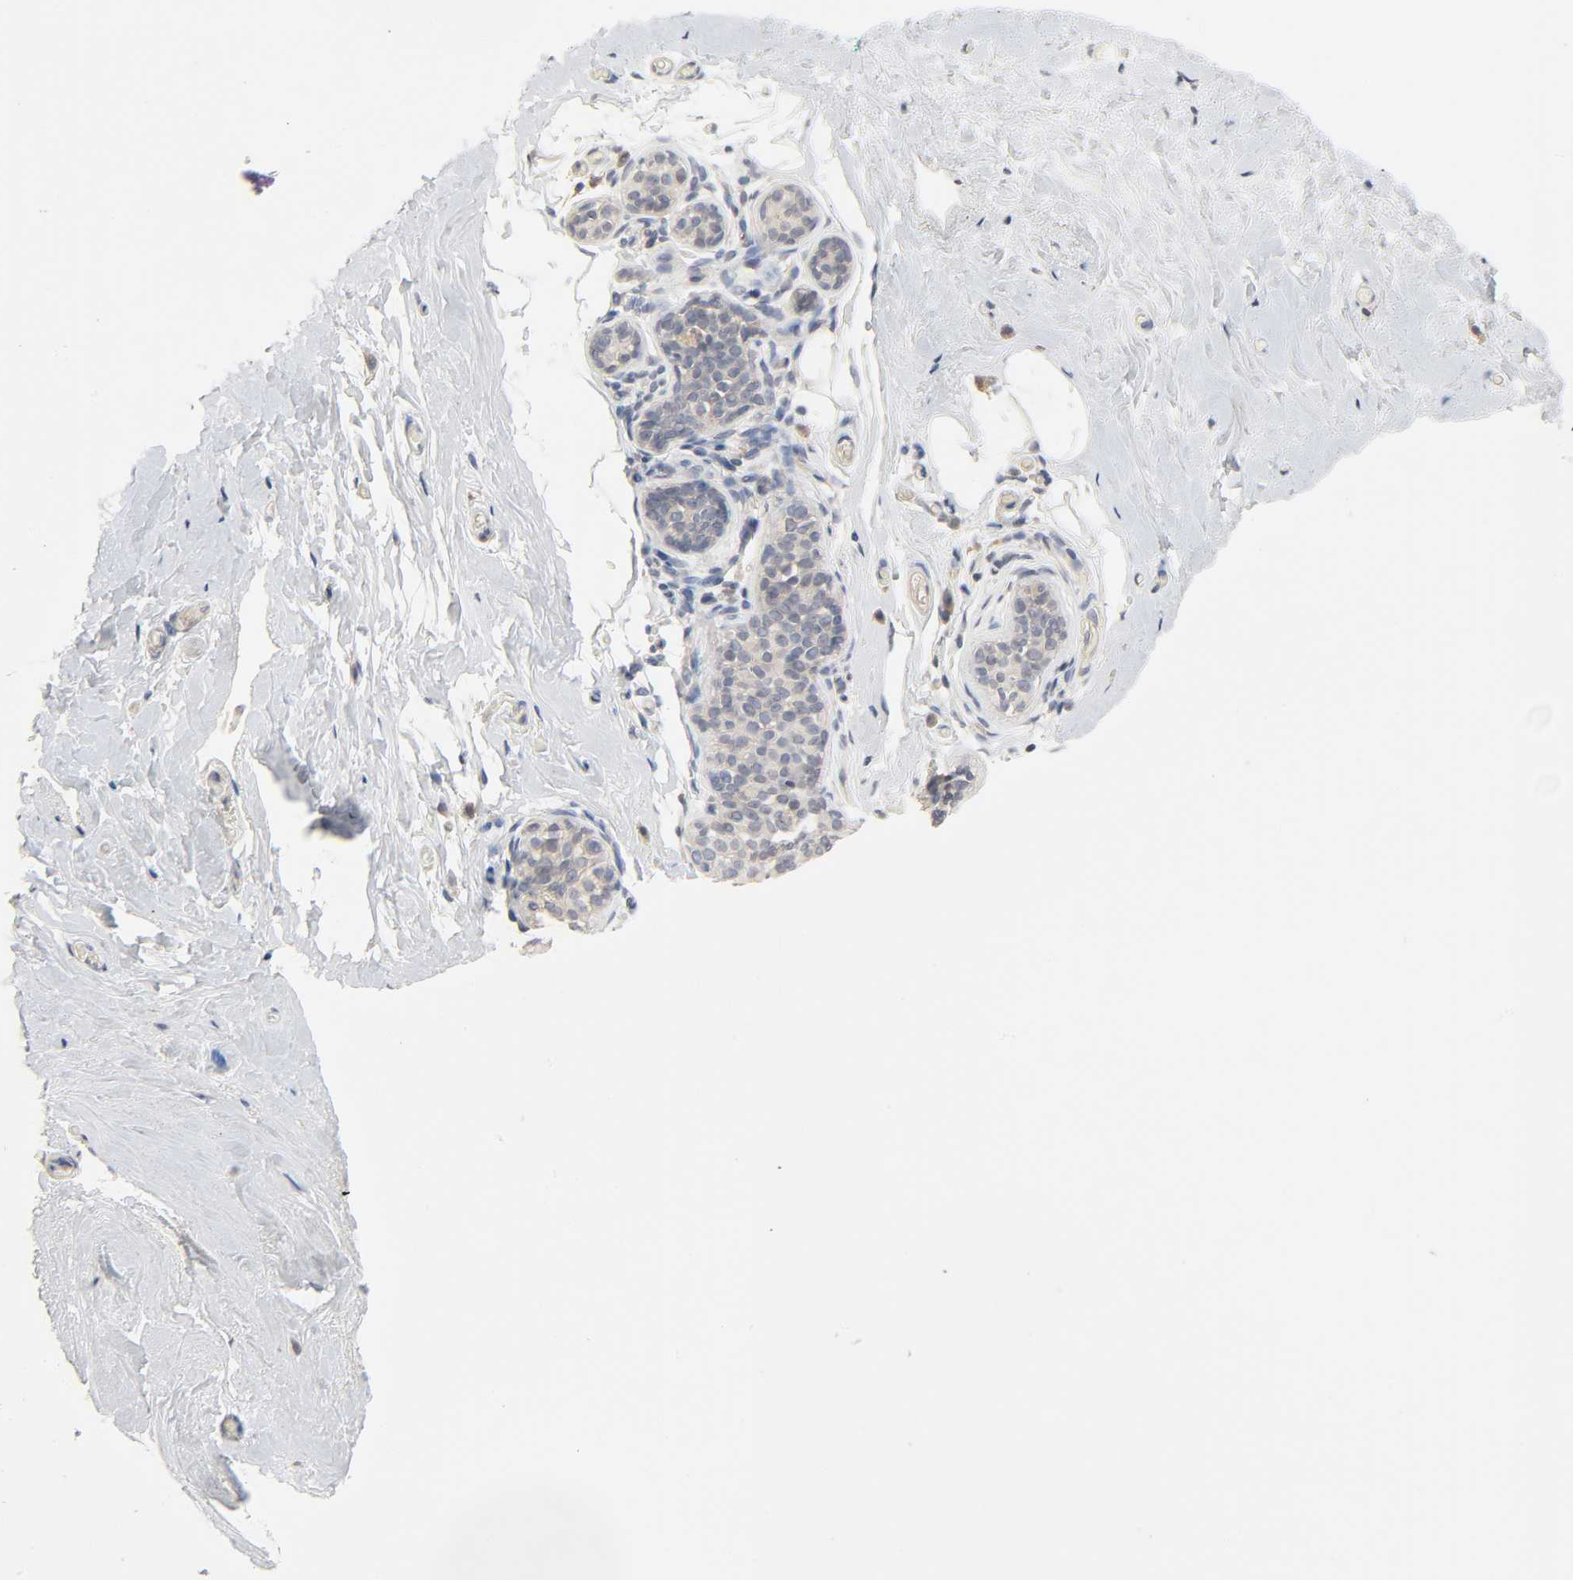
{"staining": {"intensity": "negative", "quantity": "none", "location": "none"}, "tissue": "breast", "cell_type": "Adipocytes", "image_type": "normal", "snomed": [{"axis": "morphology", "description": "Normal tissue, NOS"}, {"axis": "topography", "description": "Breast"}], "caption": "High power microscopy image of an IHC photomicrograph of benign breast, revealing no significant staining in adipocytes.", "gene": "CLEC4E", "patient": {"sex": "female", "age": 75}}